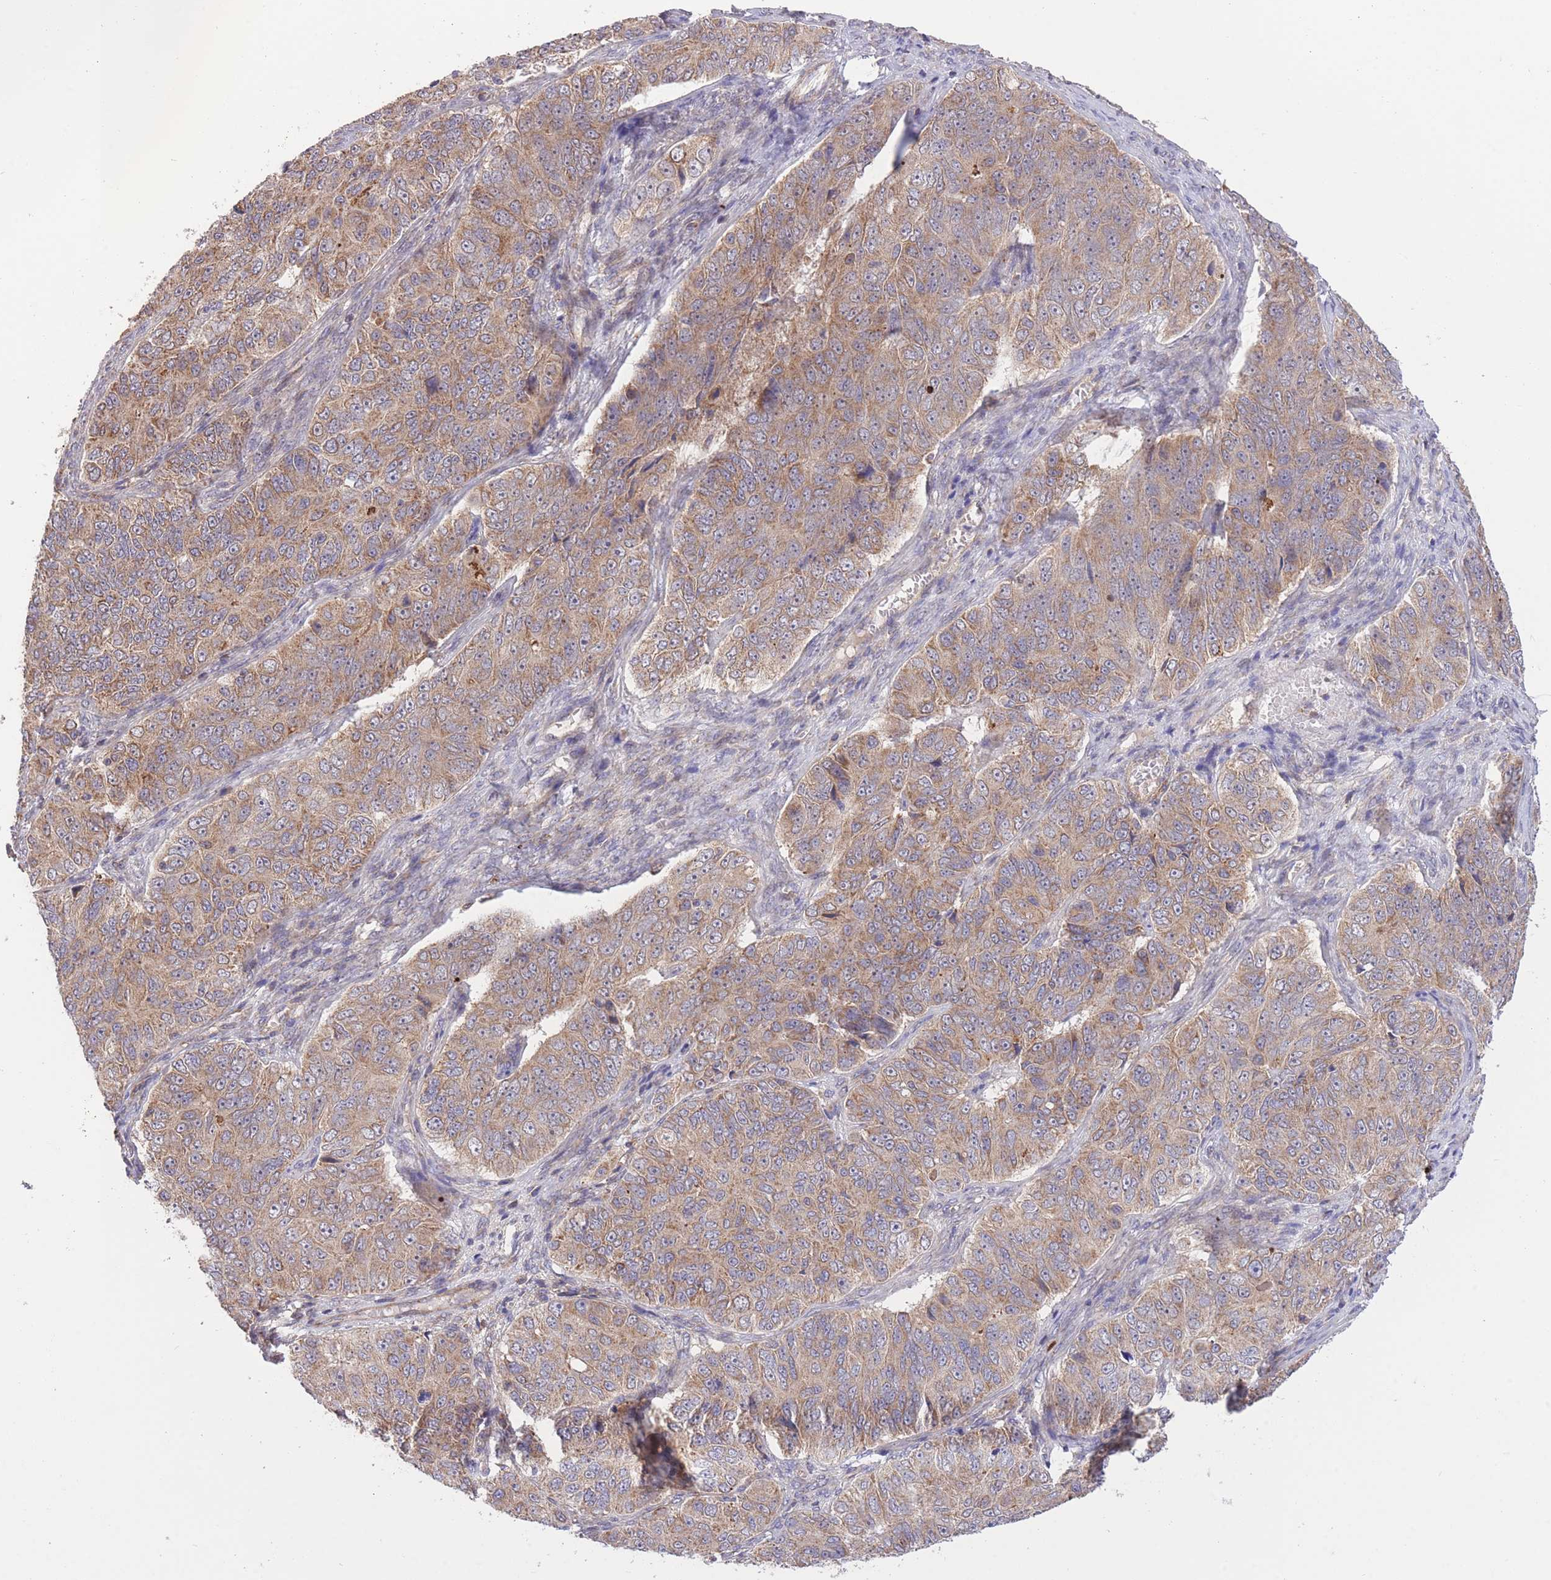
{"staining": {"intensity": "moderate", "quantity": ">75%", "location": "cytoplasmic/membranous"}, "tissue": "ovarian cancer", "cell_type": "Tumor cells", "image_type": "cancer", "snomed": [{"axis": "morphology", "description": "Carcinoma, endometroid"}, {"axis": "topography", "description": "Ovary"}], "caption": "A histopathology image of human endometroid carcinoma (ovarian) stained for a protein shows moderate cytoplasmic/membranous brown staining in tumor cells. (DAB (3,3'-diaminobenzidine) = brown stain, brightfield microscopy at high magnification).", "gene": "ATP13A2", "patient": {"sex": "female", "age": 51}}